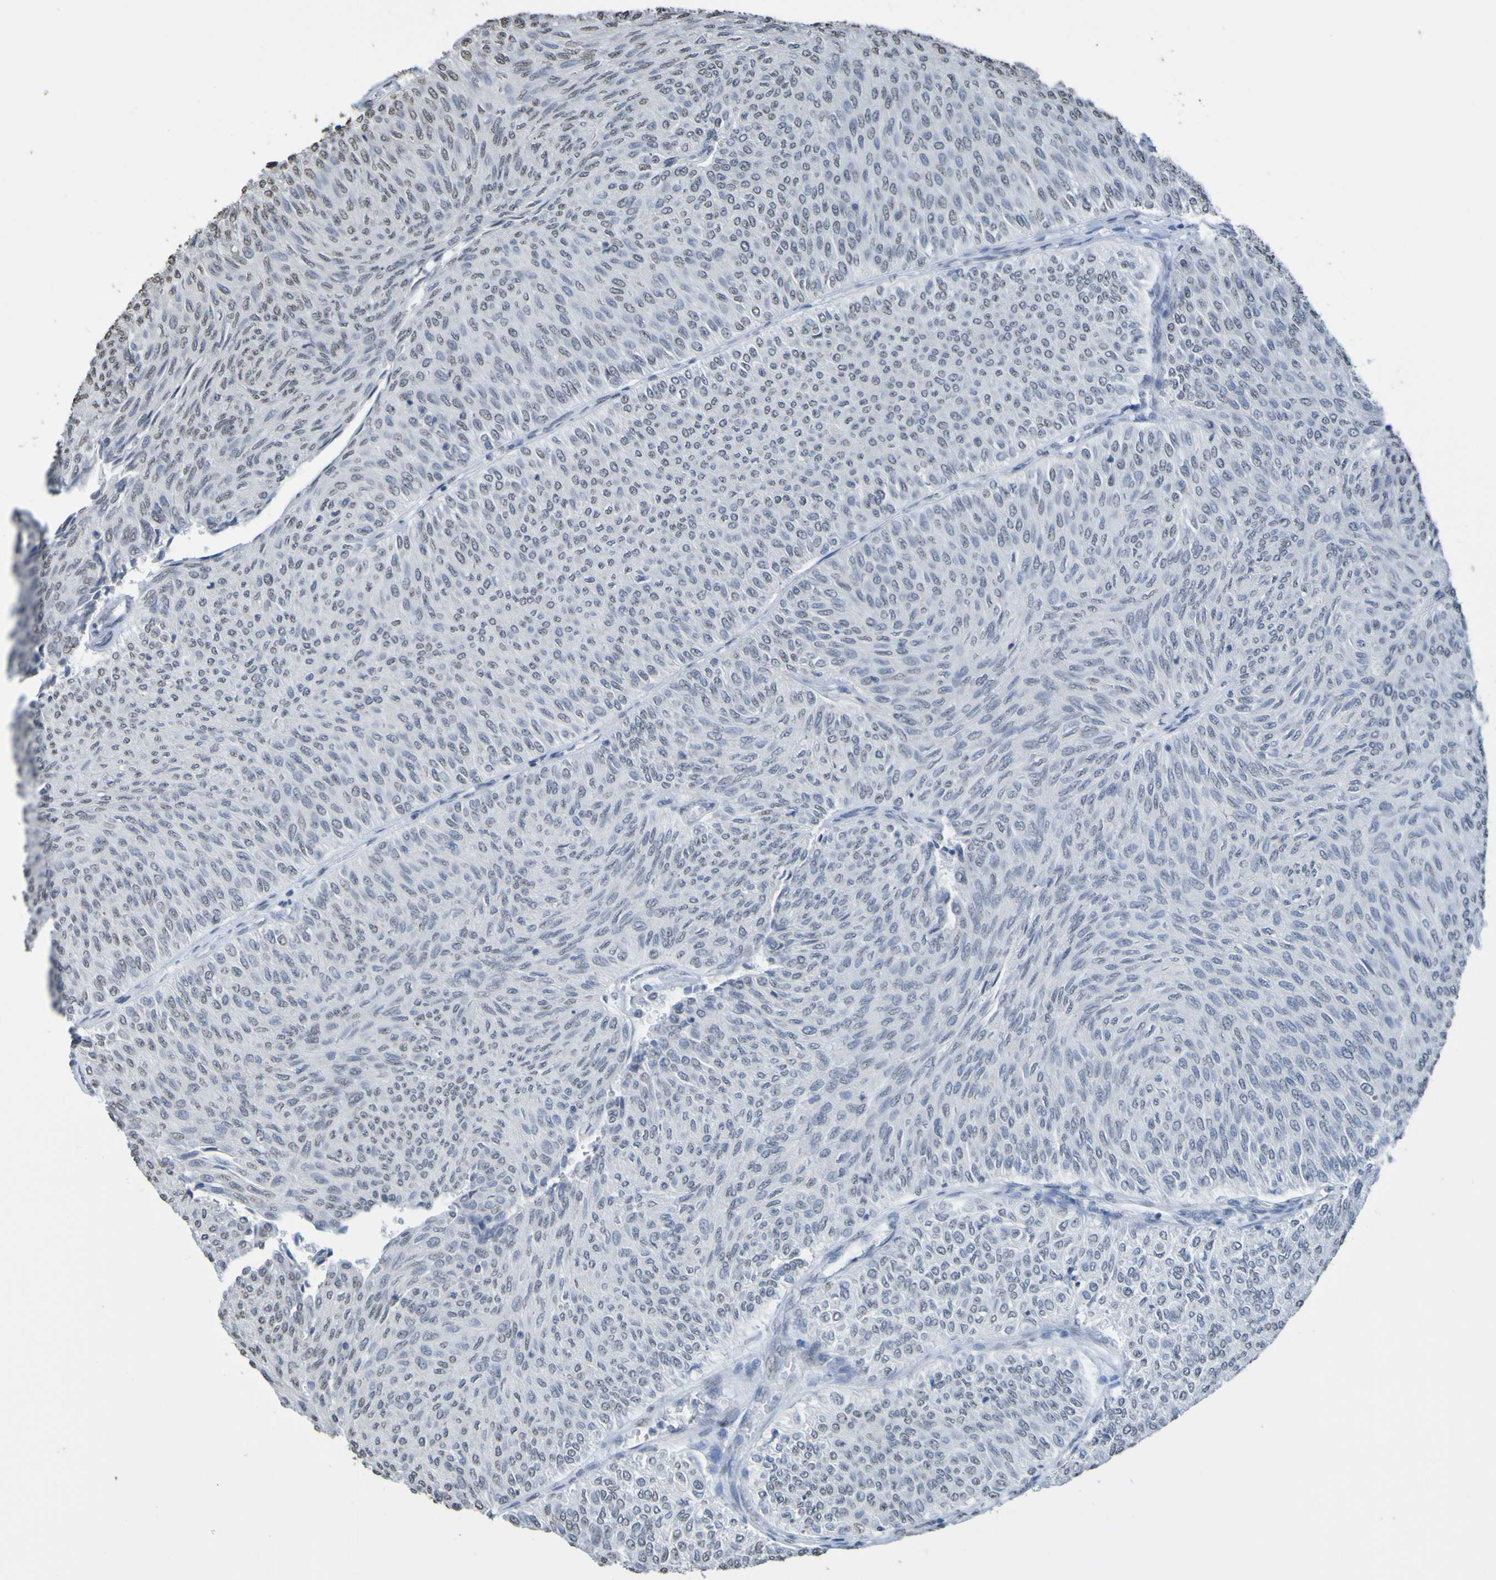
{"staining": {"intensity": "negative", "quantity": "none", "location": "none"}, "tissue": "urothelial cancer", "cell_type": "Tumor cells", "image_type": "cancer", "snomed": [{"axis": "morphology", "description": "Urothelial carcinoma, Low grade"}, {"axis": "topography", "description": "Urinary bladder"}], "caption": "DAB immunohistochemical staining of human urothelial carcinoma (low-grade) exhibits no significant staining in tumor cells.", "gene": "ALKBH2", "patient": {"sex": "male", "age": 78}}